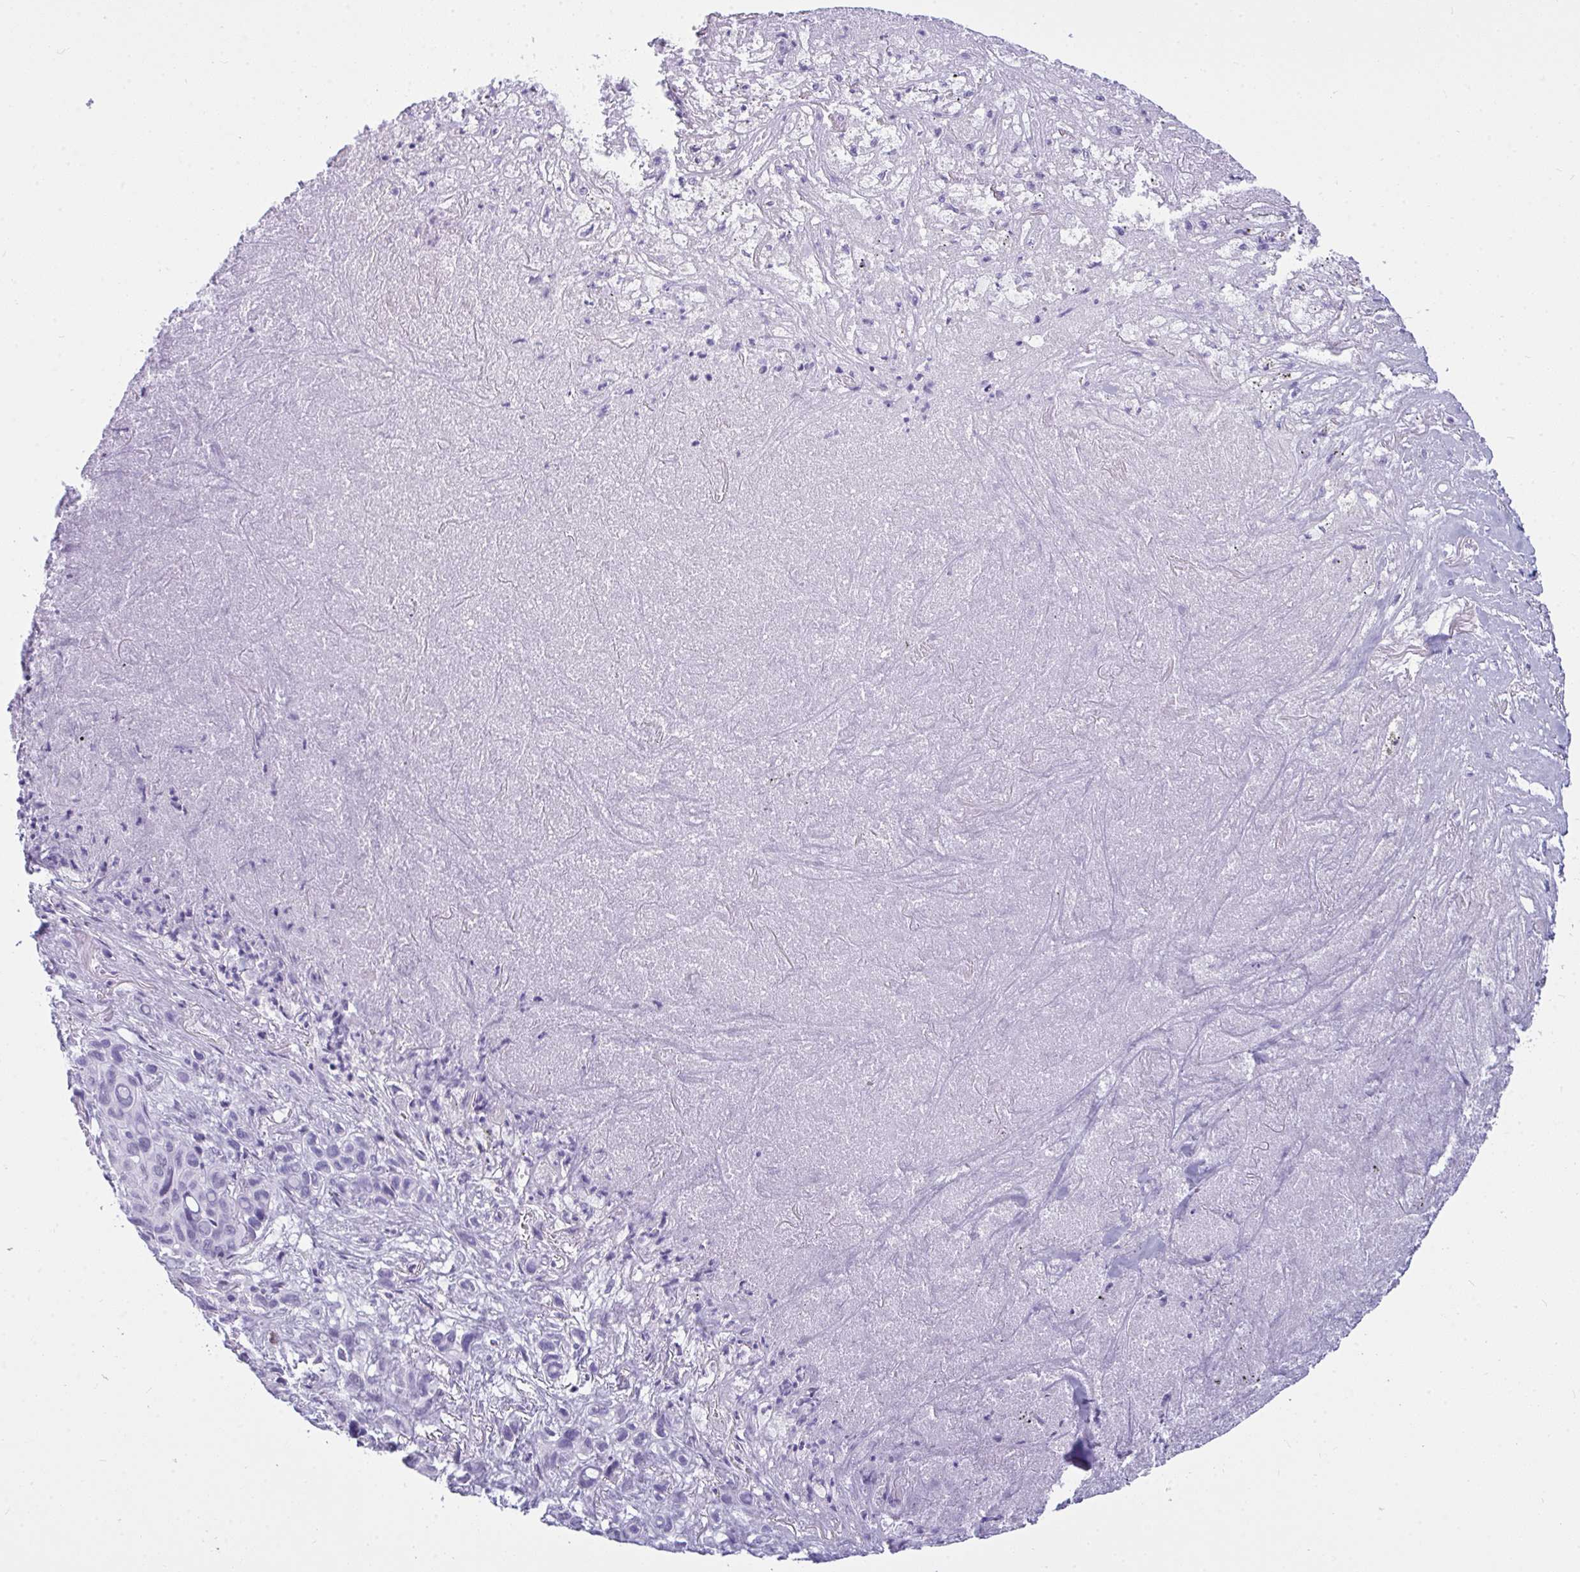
{"staining": {"intensity": "negative", "quantity": "none", "location": "none"}, "tissue": "melanoma", "cell_type": "Tumor cells", "image_type": "cancer", "snomed": [{"axis": "morphology", "description": "Malignant melanoma, Metastatic site"}, {"axis": "topography", "description": "Lung"}], "caption": "Immunohistochemistry photomicrograph of melanoma stained for a protein (brown), which demonstrates no positivity in tumor cells.", "gene": "SUZ12", "patient": {"sex": "male", "age": 48}}